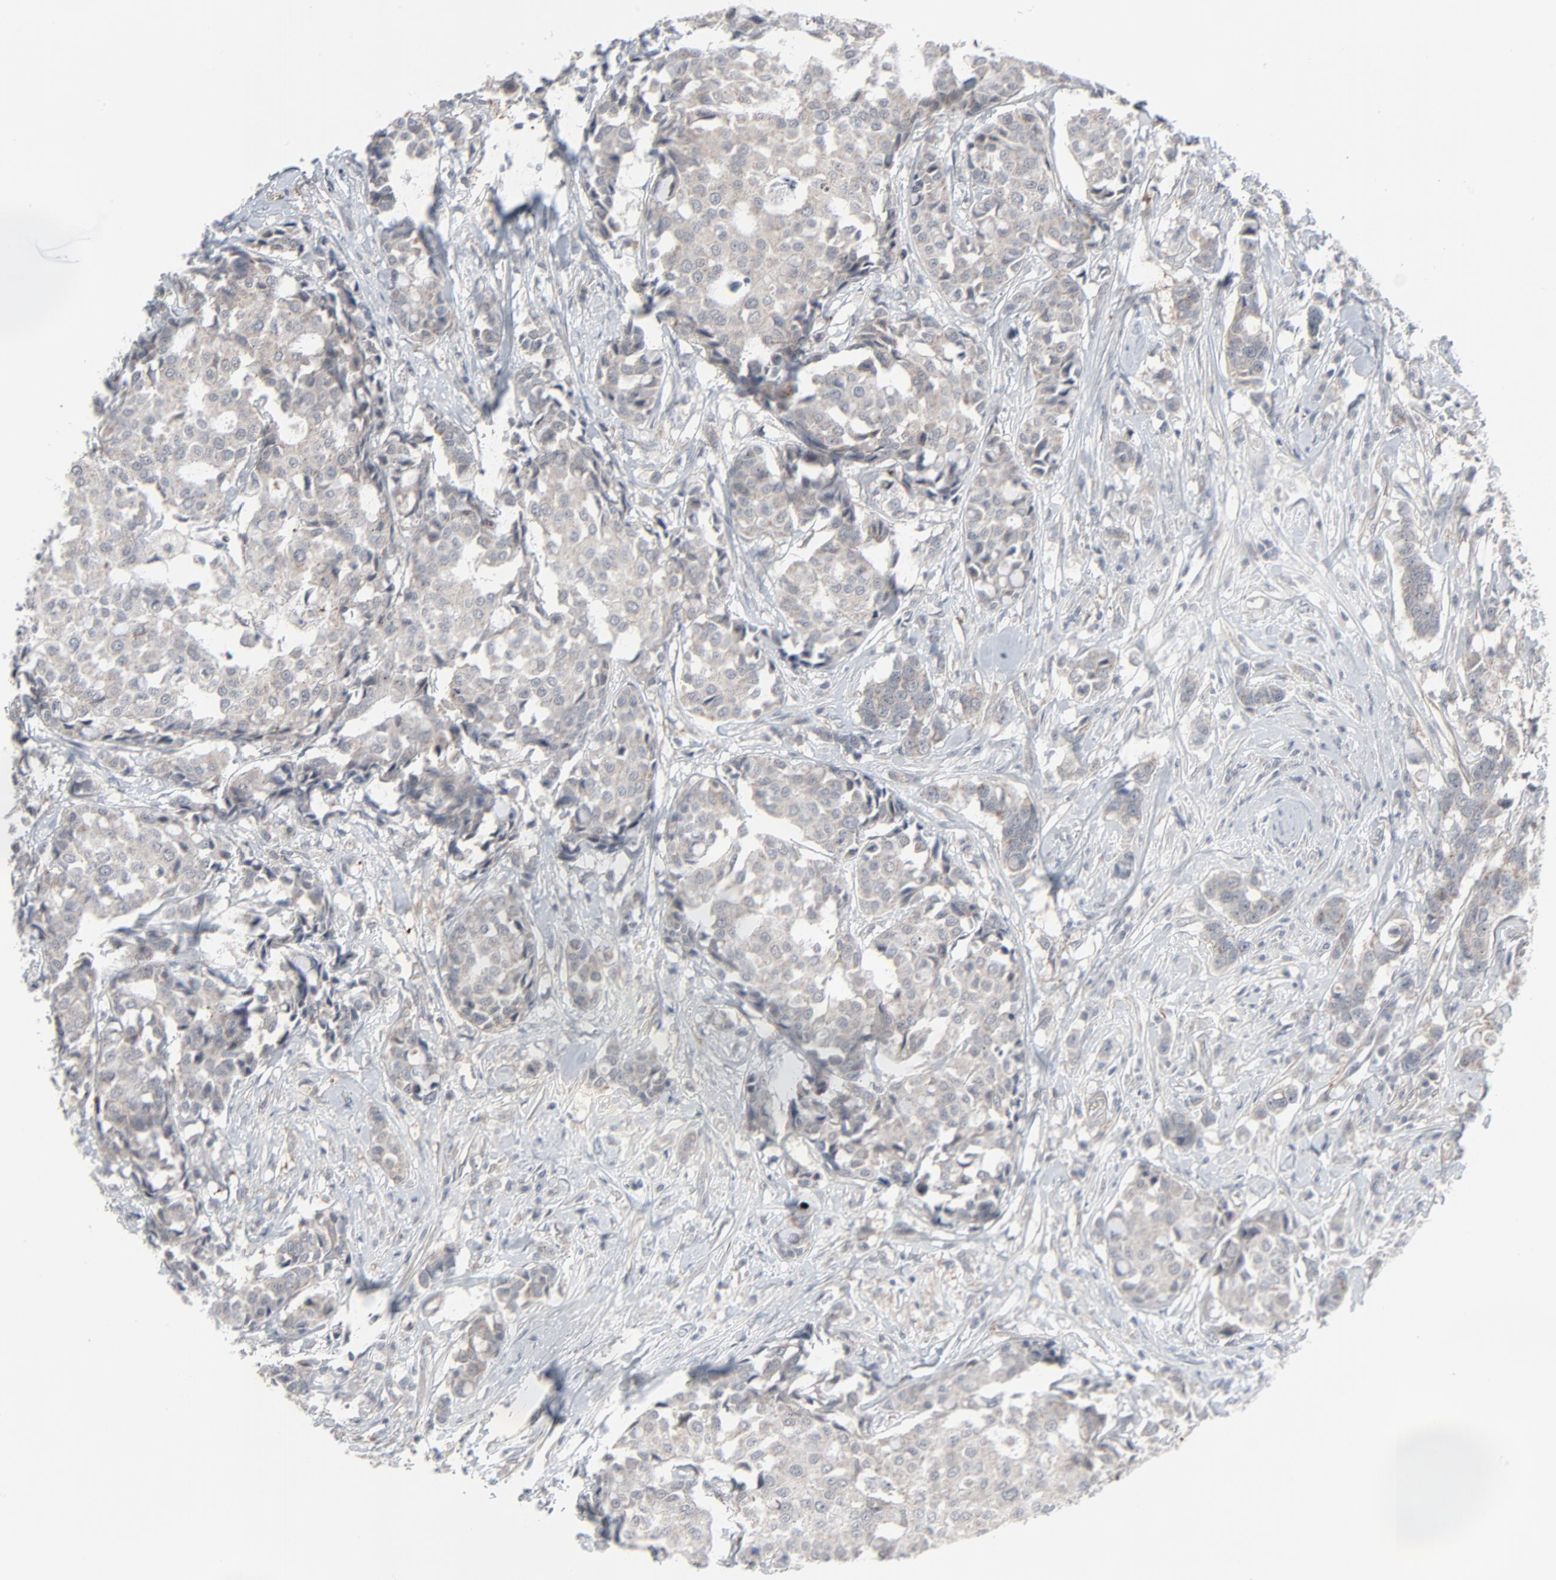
{"staining": {"intensity": "weak", "quantity": ">75%", "location": "cytoplasmic/membranous"}, "tissue": "breast cancer", "cell_type": "Tumor cells", "image_type": "cancer", "snomed": [{"axis": "morphology", "description": "Duct carcinoma"}, {"axis": "topography", "description": "Breast"}], "caption": "Immunohistochemical staining of breast invasive ductal carcinoma demonstrates low levels of weak cytoplasmic/membranous protein staining in approximately >75% of tumor cells.", "gene": "NEUROD1", "patient": {"sex": "female", "age": 27}}